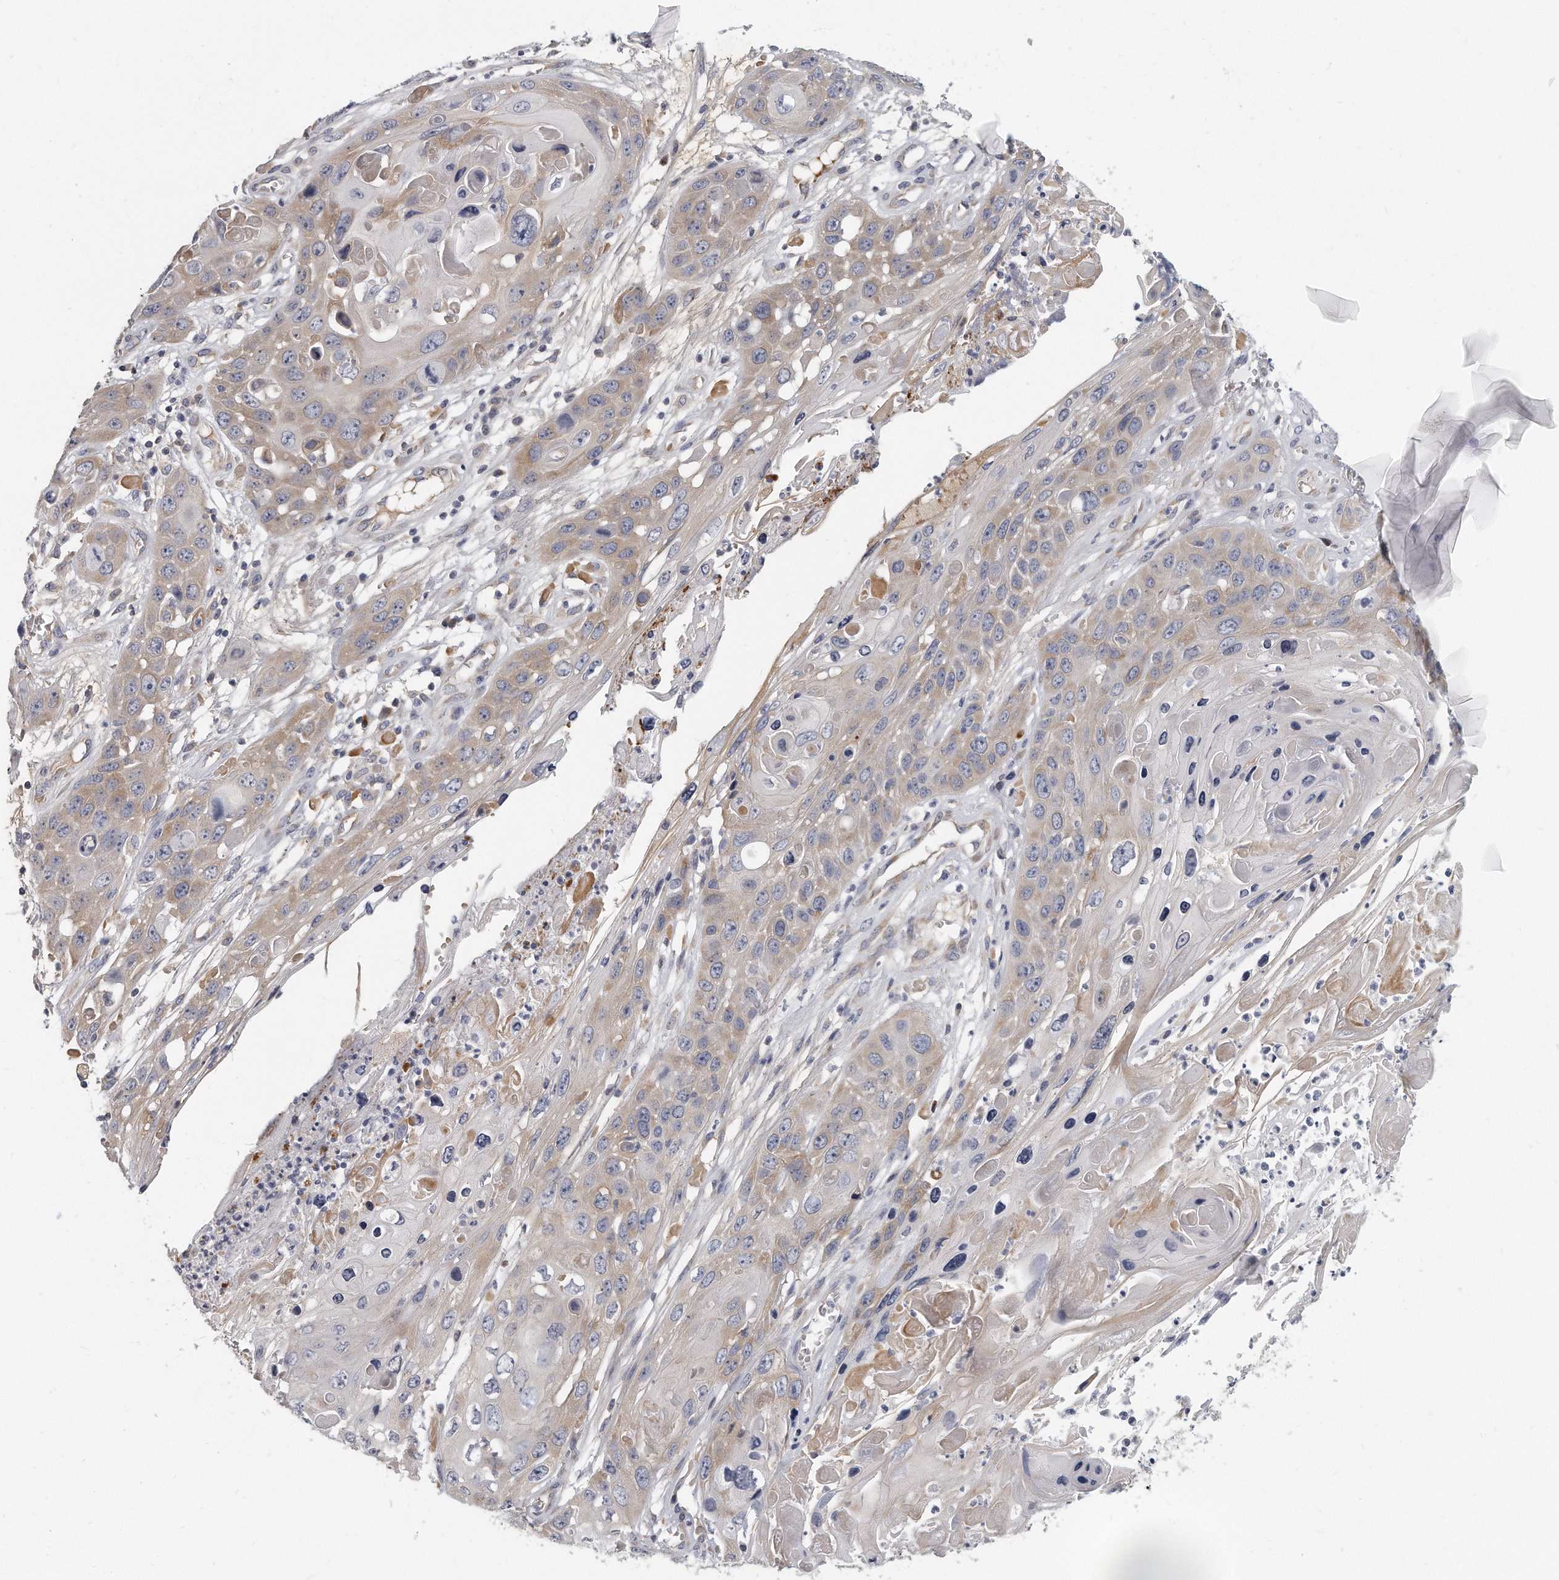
{"staining": {"intensity": "weak", "quantity": "25%-75%", "location": "cytoplasmic/membranous"}, "tissue": "skin cancer", "cell_type": "Tumor cells", "image_type": "cancer", "snomed": [{"axis": "morphology", "description": "Squamous cell carcinoma, NOS"}, {"axis": "topography", "description": "Skin"}], "caption": "Human skin squamous cell carcinoma stained for a protein (brown) demonstrates weak cytoplasmic/membranous positive positivity in about 25%-75% of tumor cells.", "gene": "PLEKHA6", "patient": {"sex": "male", "age": 55}}